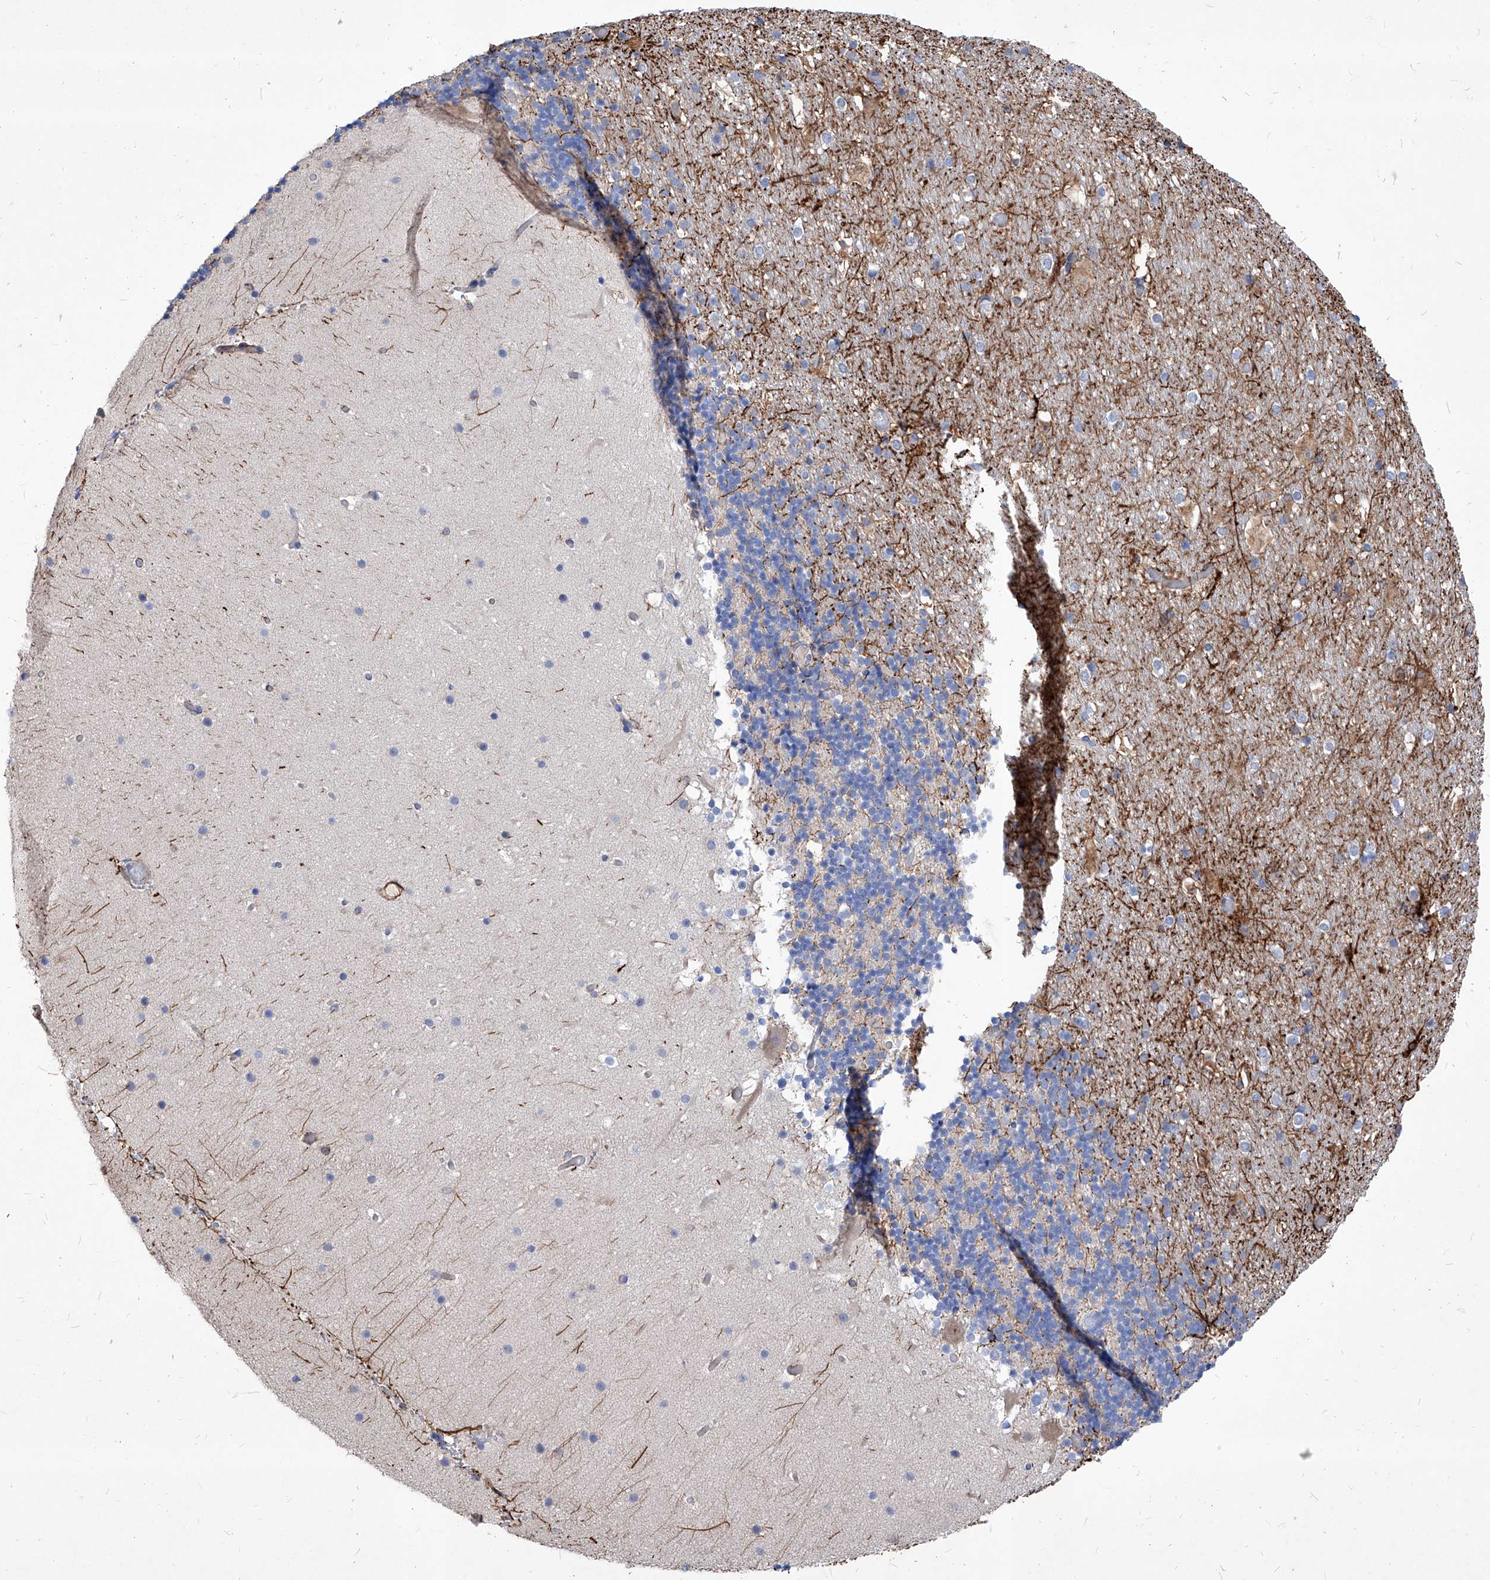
{"staining": {"intensity": "negative", "quantity": "none", "location": "none"}, "tissue": "cerebellum", "cell_type": "Cells in granular layer", "image_type": "normal", "snomed": [{"axis": "morphology", "description": "Normal tissue, NOS"}, {"axis": "topography", "description": "Cerebellum"}], "caption": "IHC of benign human cerebellum shows no staining in cells in granular layer. (IHC, brightfield microscopy, high magnification).", "gene": "UBOX5", "patient": {"sex": "male", "age": 57}}